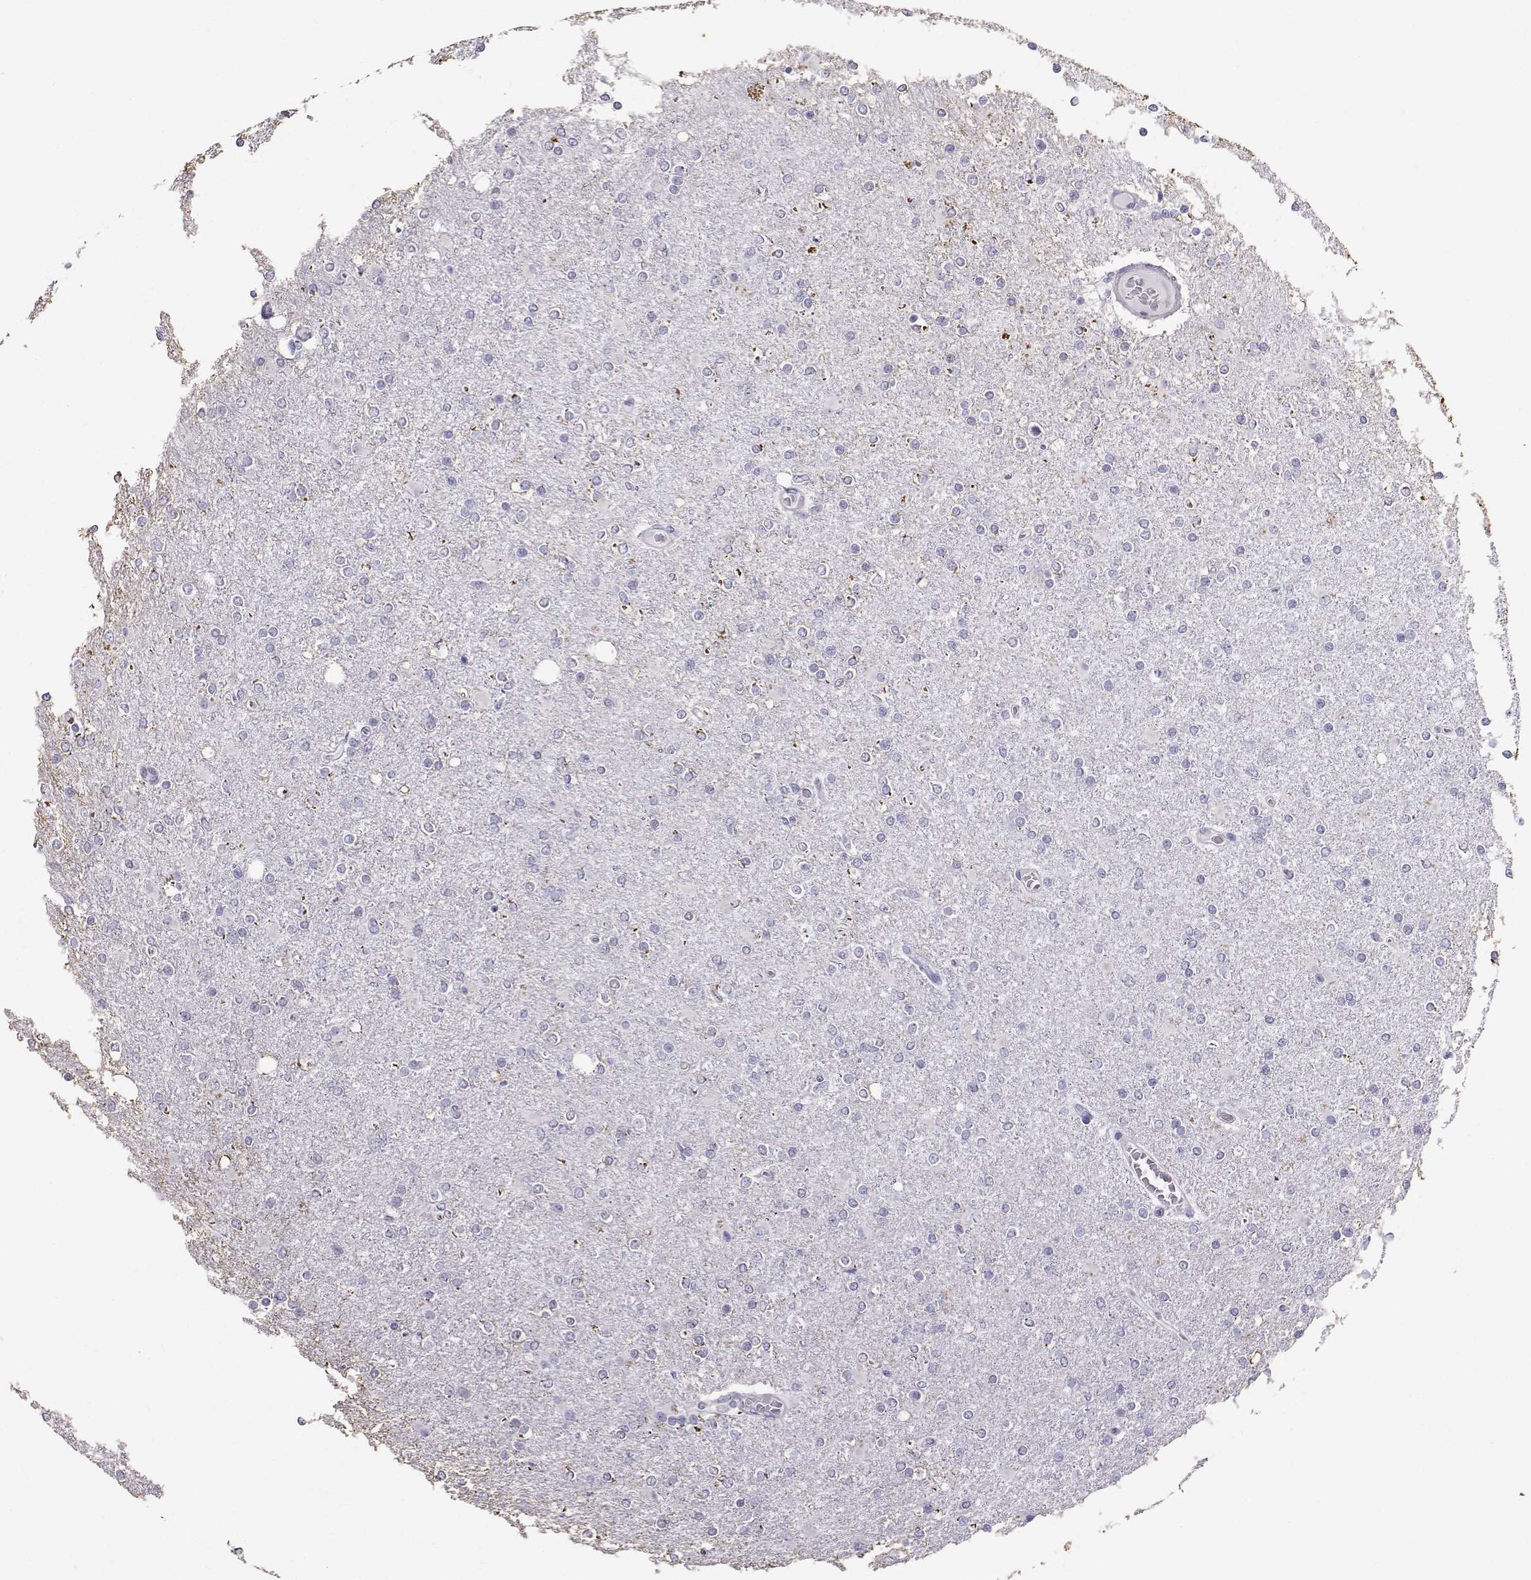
{"staining": {"intensity": "negative", "quantity": "none", "location": "none"}, "tissue": "glioma", "cell_type": "Tumor cells", "image_type": "cancer", "snomed": [{"axis": "morphology", "description": "Glioma, malignant, High grade"}, {"axis": "topography", "description": "Cerebral cortex"}], "caption": "Tumor cells are negative for protein expression in human malignant glioma (high-grade).", "gene": "RD3", "patient": {"sex": "male", "age": 70}}